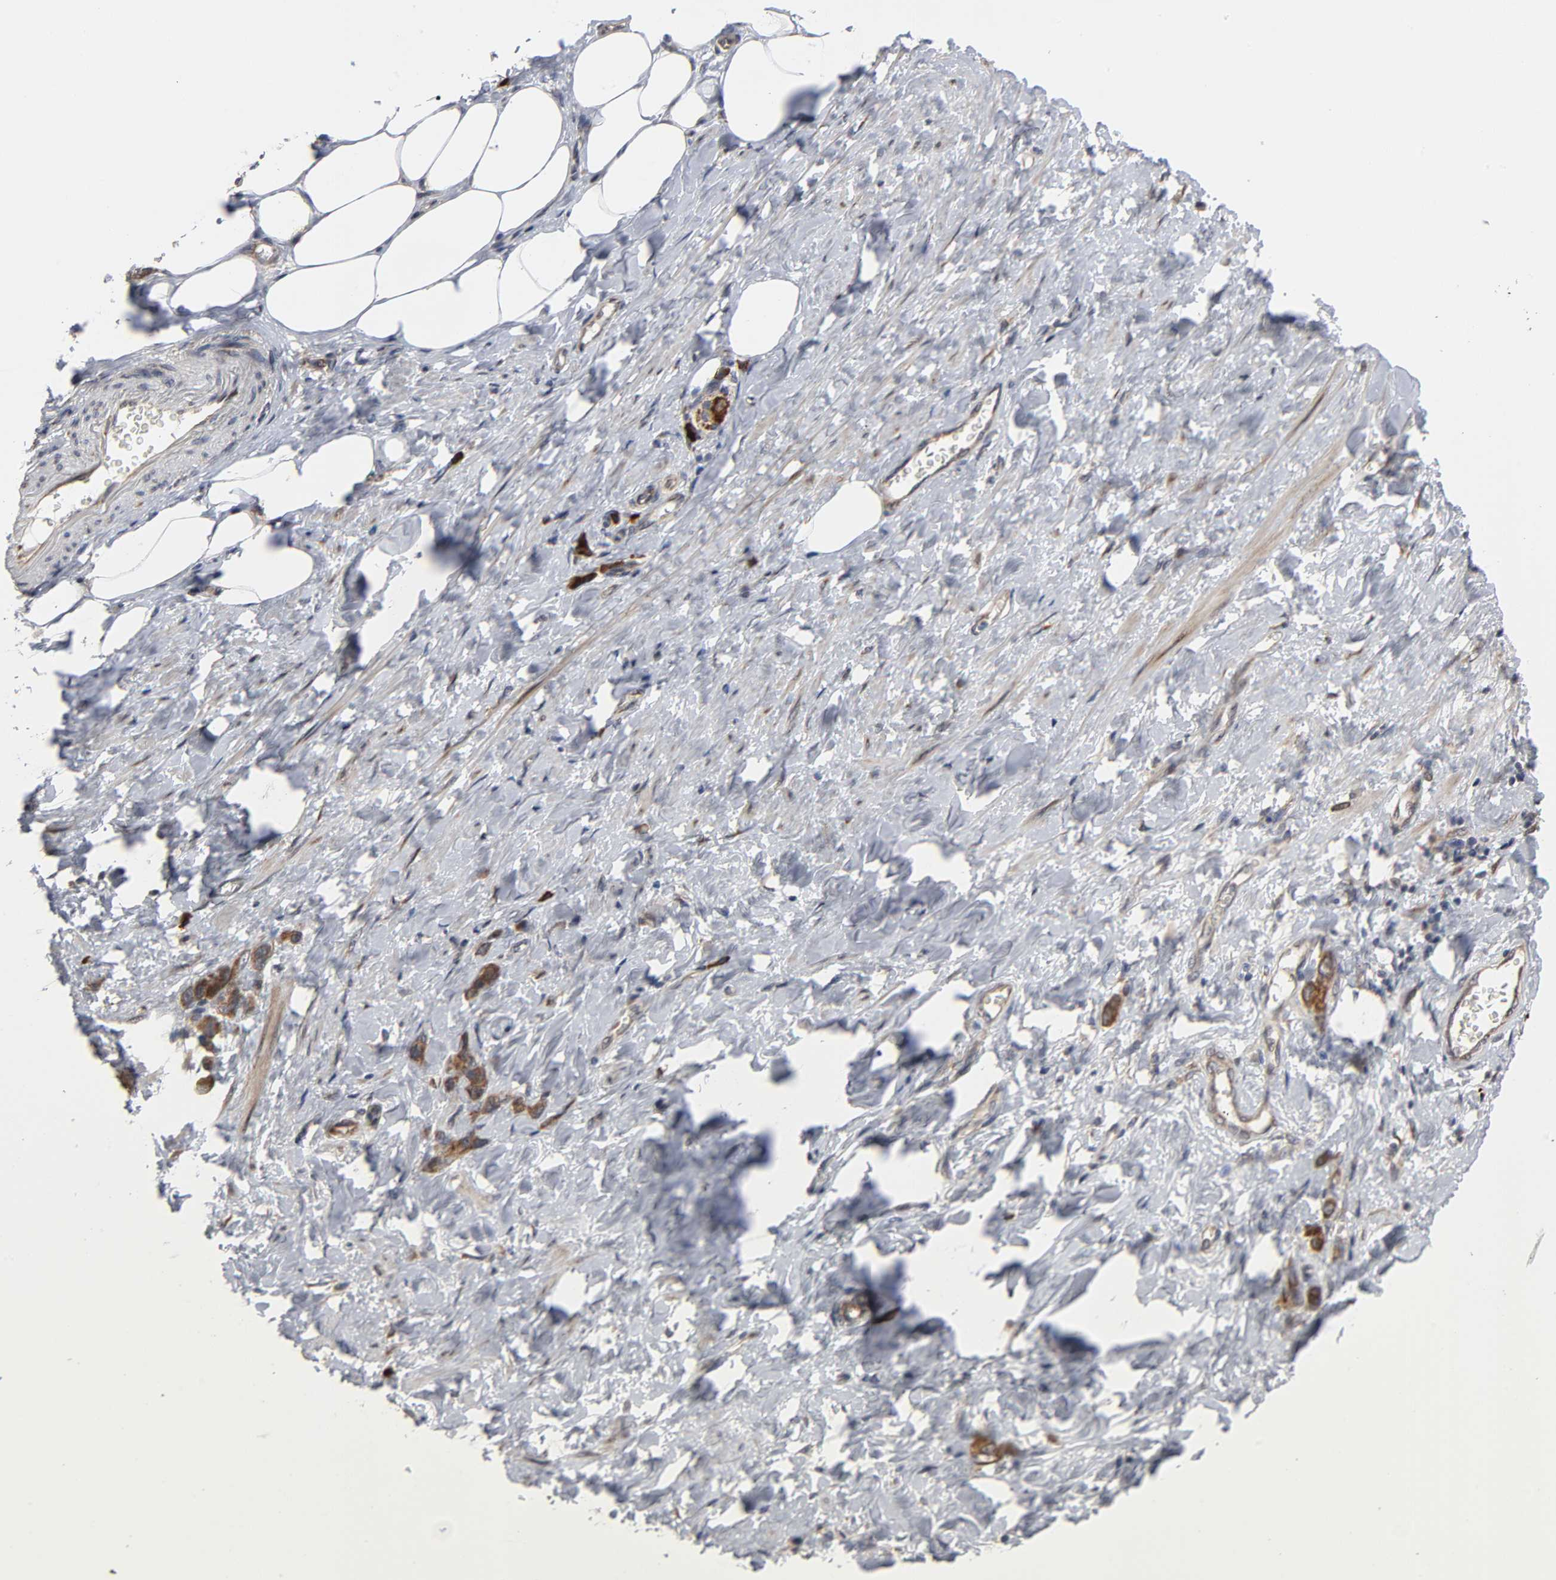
{"staining": {"intensity": "strong", "quantity": ">75%", "location": "cytoplasmic/membranous"}, "tissue": "stomach cancer", "cell_type": "Tumor cells", "image_type": "cancer", "snomed": [{"axis": "morphology", "description": "Adenocarcinoma, NOS"}, {"axis": "topography", "description": "Stomach"}], "caption": "Stomach cancer stained with a brown dye demonstrates strong cytoplasmic/membranous positive positivity in about >75% of tumor cells.", "gene": "SLC30A9", "patient": {"sex": "male", "age": 82}}